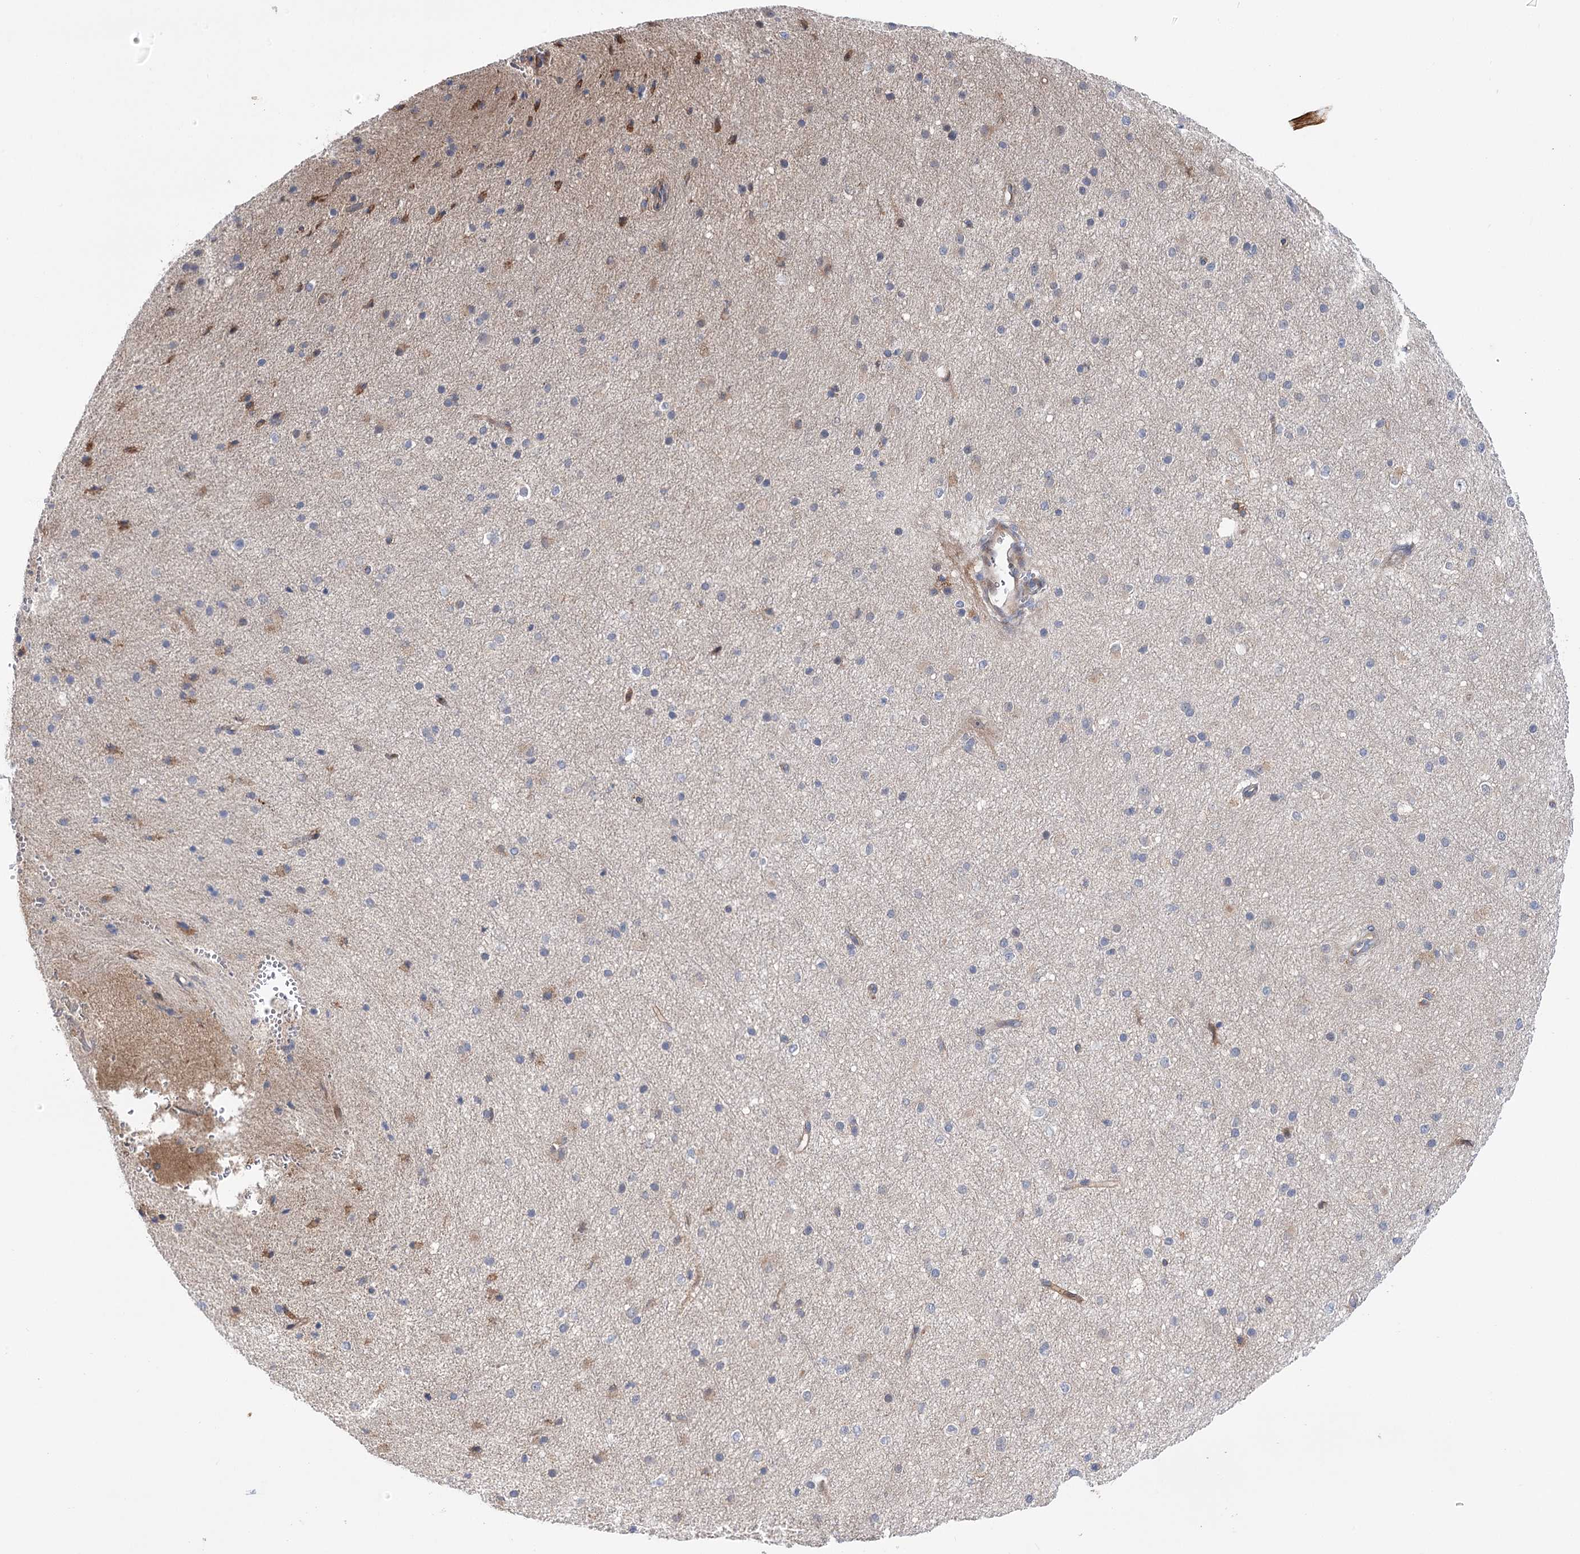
{"staining": {"intensity": "weak", "quantity": ">75%", "location": "cytoplasmic/membranous"}, "tissue": "cerebral cortex", "cell_type": "Endothelial cells", "image_type": "normal", "snomed": [{"axis": "morphology", "description": "Normal tissue, NOS"}, {"axis": "morphology", "description": "Developmental malformation"}, {"axis": "topography", "description": "Cerebral cortex"}], "caption": "Immunohistochemical staining of normal cerebral cortex demonstrates >75% levels of weak cytoplasmic/membranous protein staining in approximately >75% of endothelial cells.", "gene": "ARHGAP32", "patient": {"sex": "female", "age": 30}}